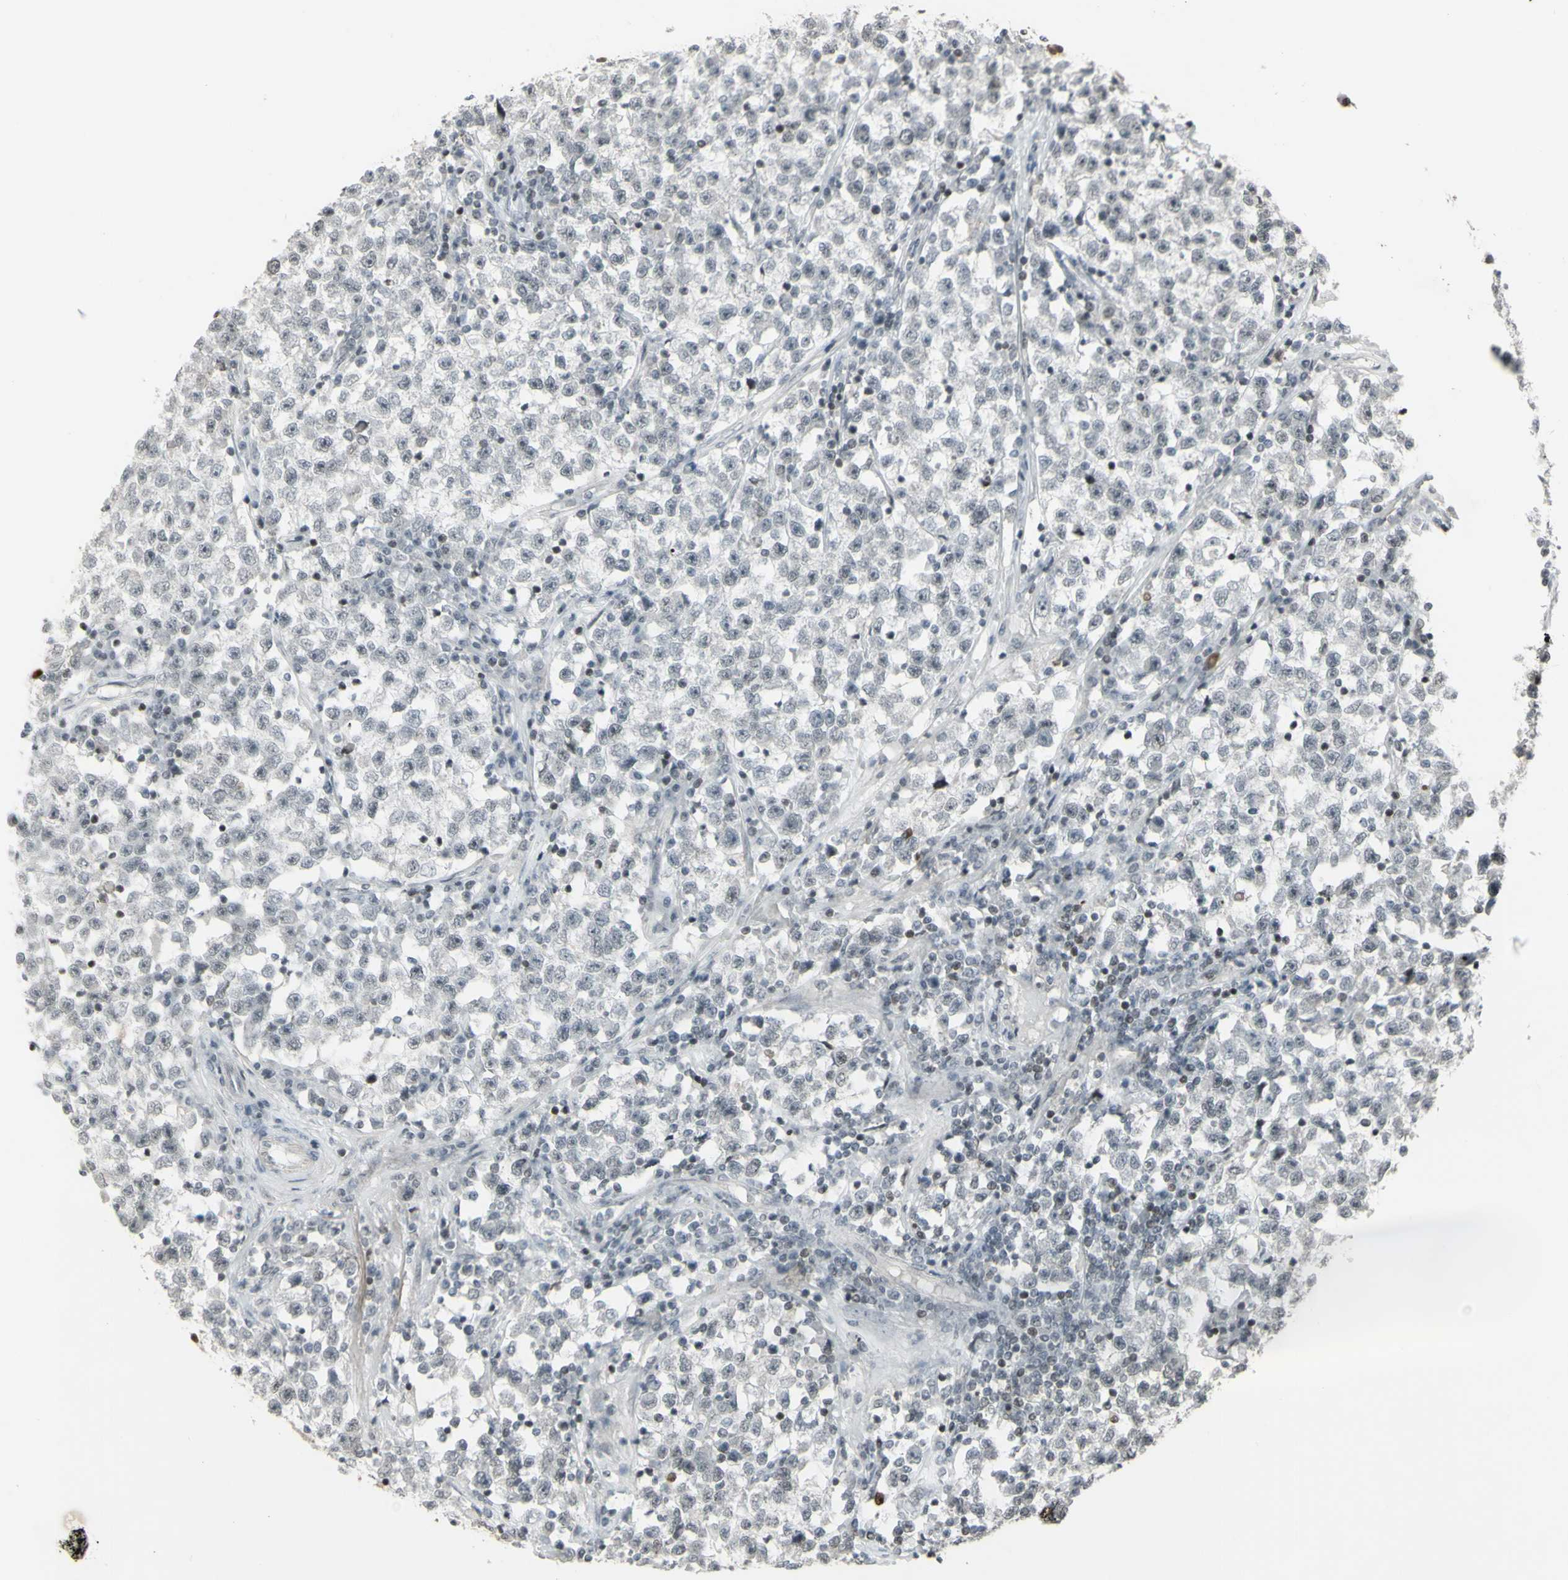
{"staining": {"intensity": "negative", "quantity": "none", "location": "none"}, "tissue": "testis cancer", "cell_type": "Tumor cells", "image_type": "cancer", "snomed": [{"axis": "morphology", "description": "Seminoma, NOS"}, {"axis": "topography", "description": "Testis"}], "caption": "This is a image of immunohistochemistry (IHC) staining of seminoma (testis), which shows no staining in tumor cells. (Brightfield microscopy of DAB (3,3'-diaminobenzidine) immunohistochemistry at high magnification).", "gene": "SUPT6H", "patient": {"sex": "male", "age": 22}}